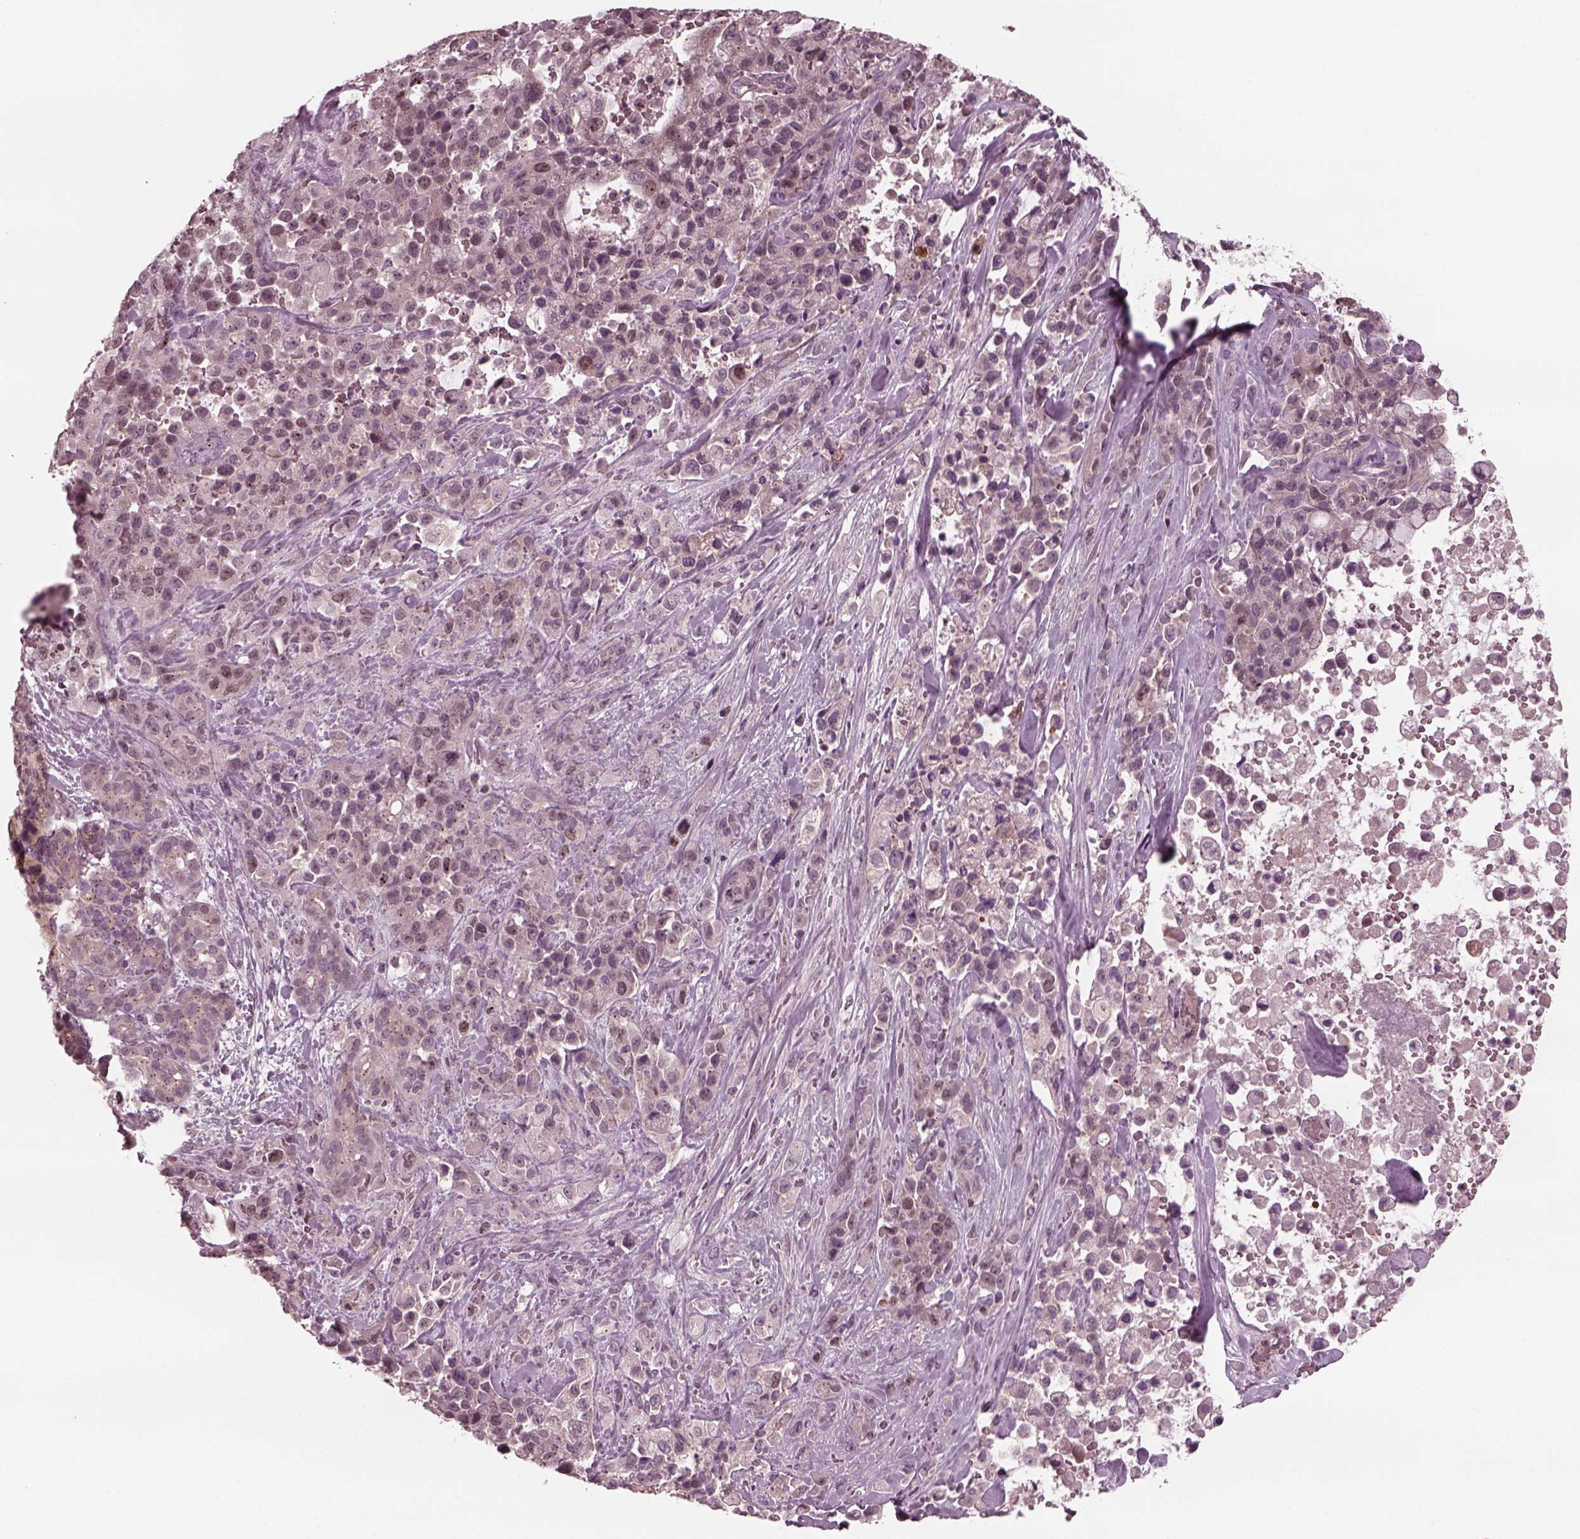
{"staining": {"intensity": "weak", "quantity": "<25%", "location": "cytoplasmic/membranous"}, "tissue": "pancreatic cancer", "cell_type": "Tumor cells", "image_type": "cancer", "snomed": [{"axis": "morphology", "description": "Adenocarcinoma, NOS"}, {"axis": "topography", "description": "Pancreas"}], "caption": "A high-resolution image shows immunohistochemistry staining of pancreatic cancer (adenocarcinoma), which demonstrates no significant positivity in tumor cells.", "gene": "SAXO1", "patient": {"sex": "male", "age": 44}}